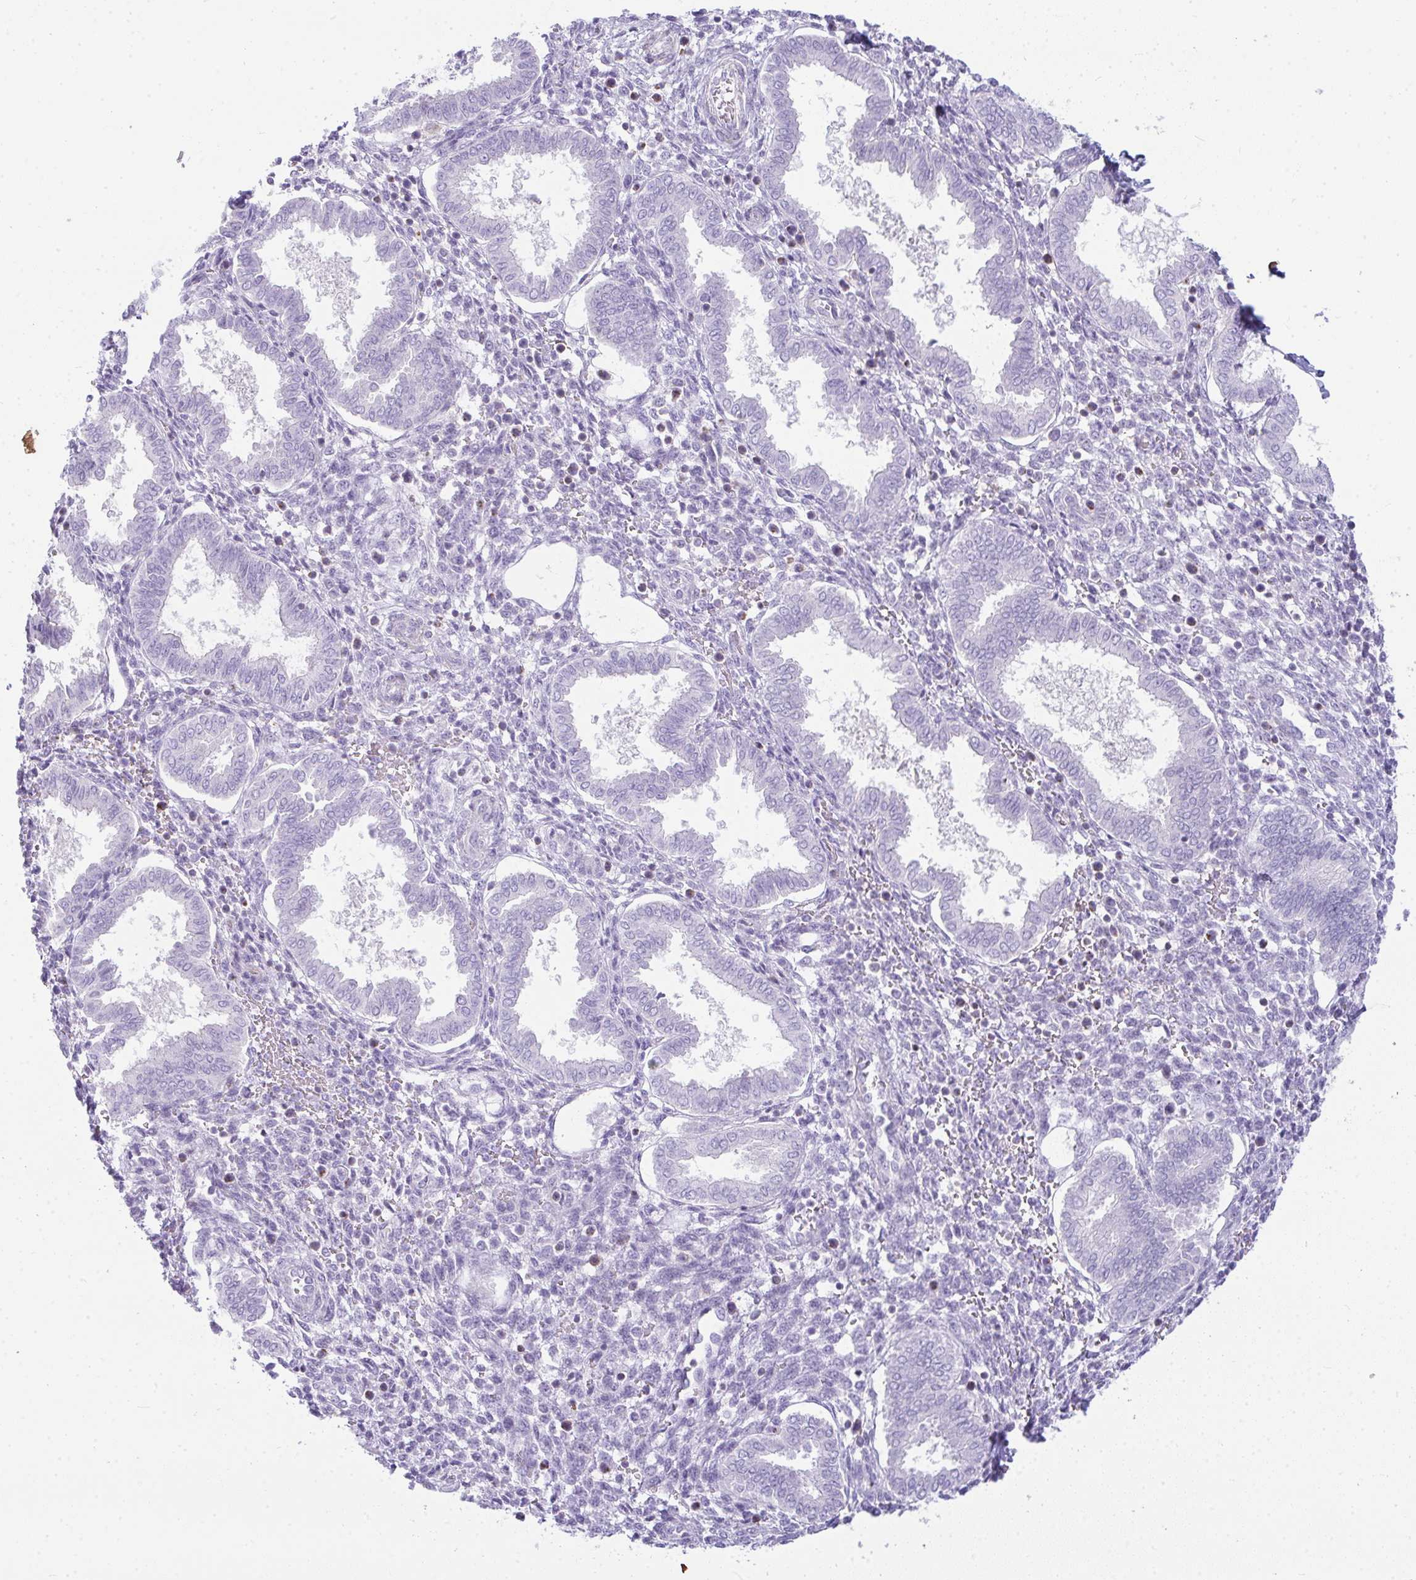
{"staining": {"intensity": "negative", "quantity": "none", "location": "none"}, "tissue": "endometrium", "cell_type": "Cells in endometrial stroma", "image_type": "normal", "snomed": [{"axis": "morphology", "description": "Normal tissue, NOS"}, {"axis": "topography", "description": "Endometrium"}], "caption": "Photomicrograph shows no significant protein staining in cells in endometrial stroma of normal endometrium. (DAB immunohistochemistry (IHC) with hematoxylin counter stain).", "gene": "CDRT15", "patient": {"sex": "female", "age": 24}}